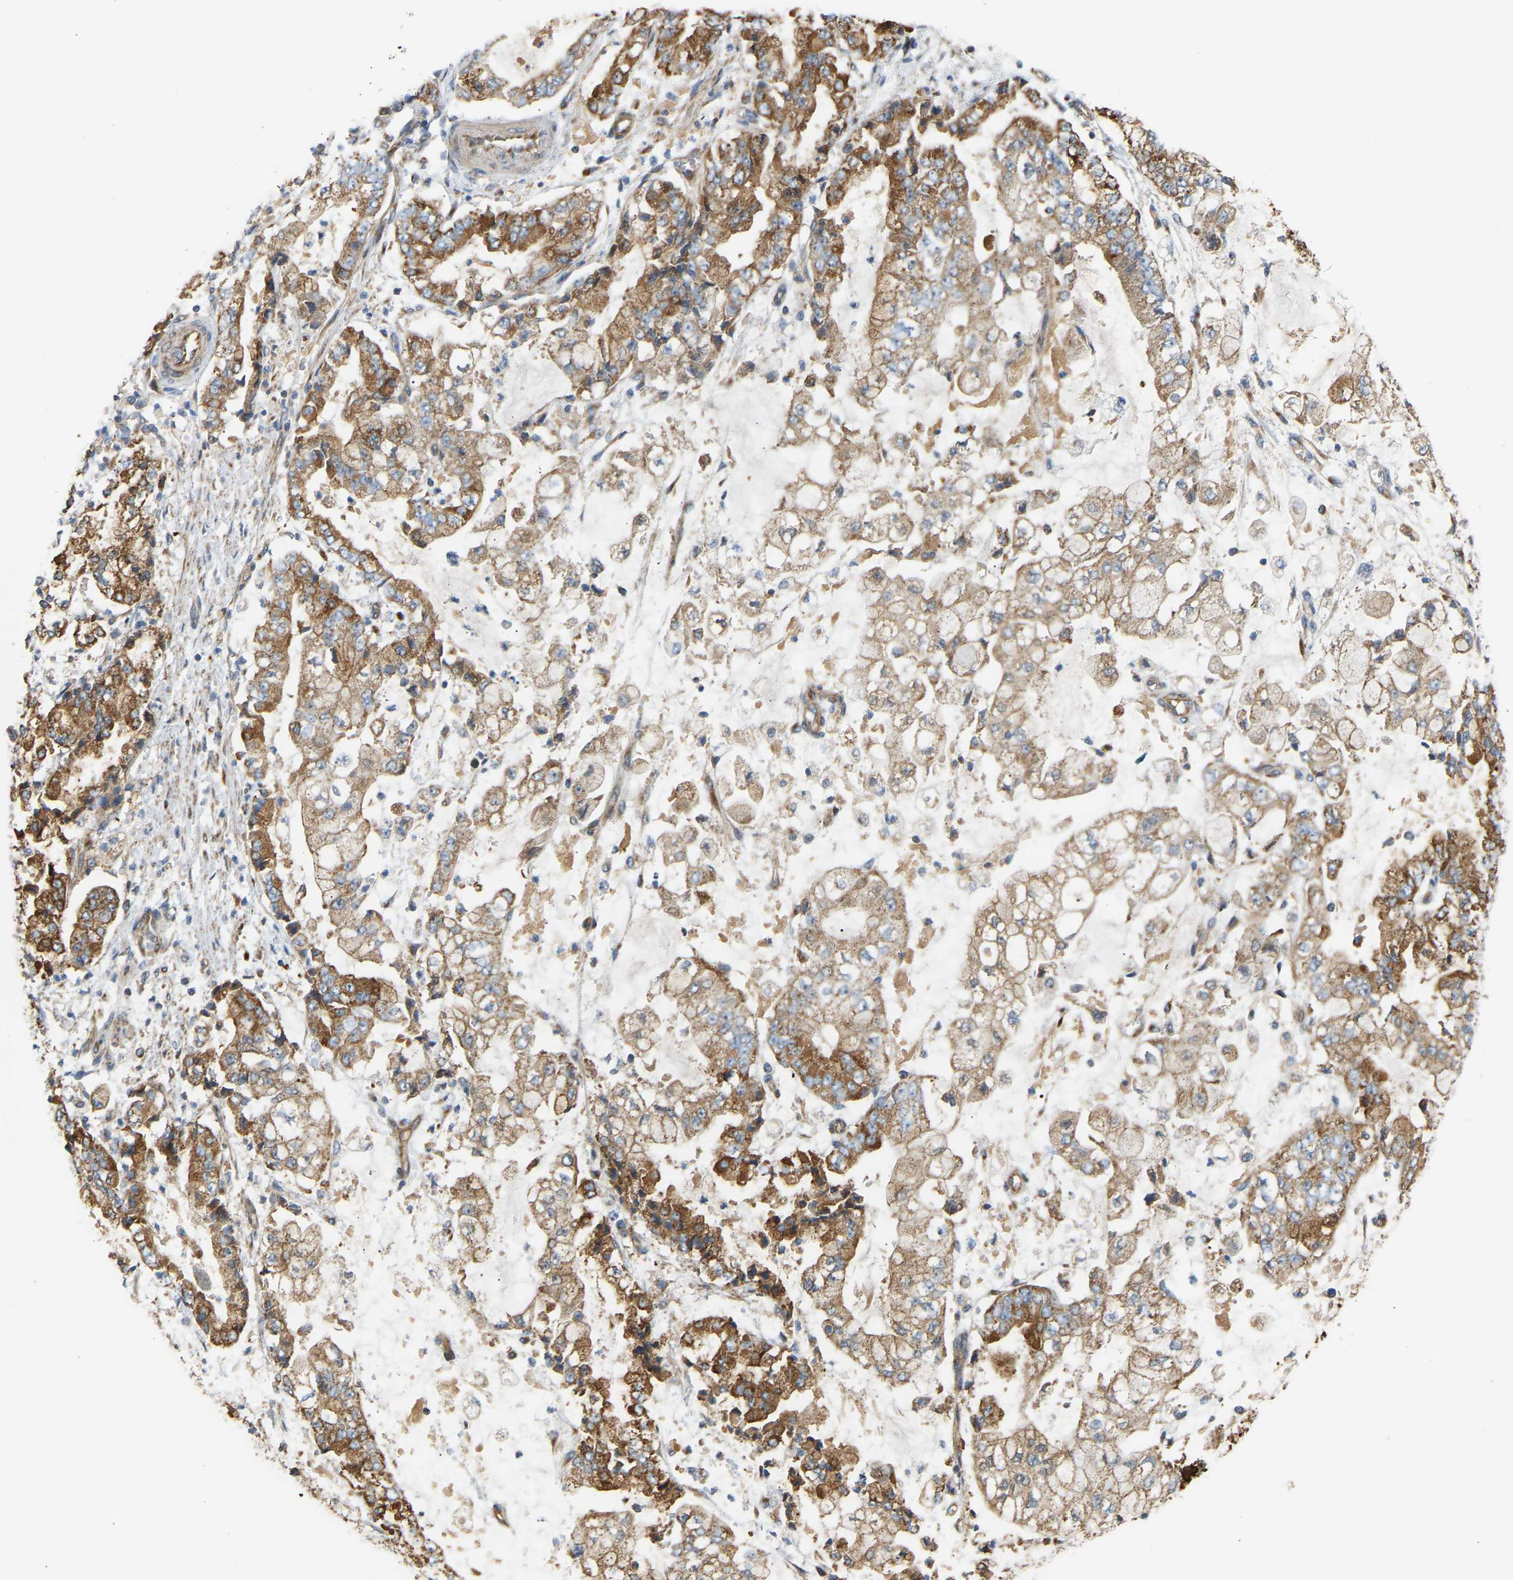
{"staining": {"intensity": "strong", "quantity": ">75%", "location": "cytoplasmic/membranous"}, "tissue": "stomach cancer", "cell_type": "Tumor cells", "image_type": "cancer", "snomed": [{"axis": "morphology", "description": "Adenocarcinoma, NOS"}, {"axis": "topography", "description": "Stomach"}], "caption": "Human adenocarcinoma (stomach) stained with a protein marker shows strong staining in tumor cells.", "gene": "YIPF2", "patient": {"sex": "male", "age": 76}}